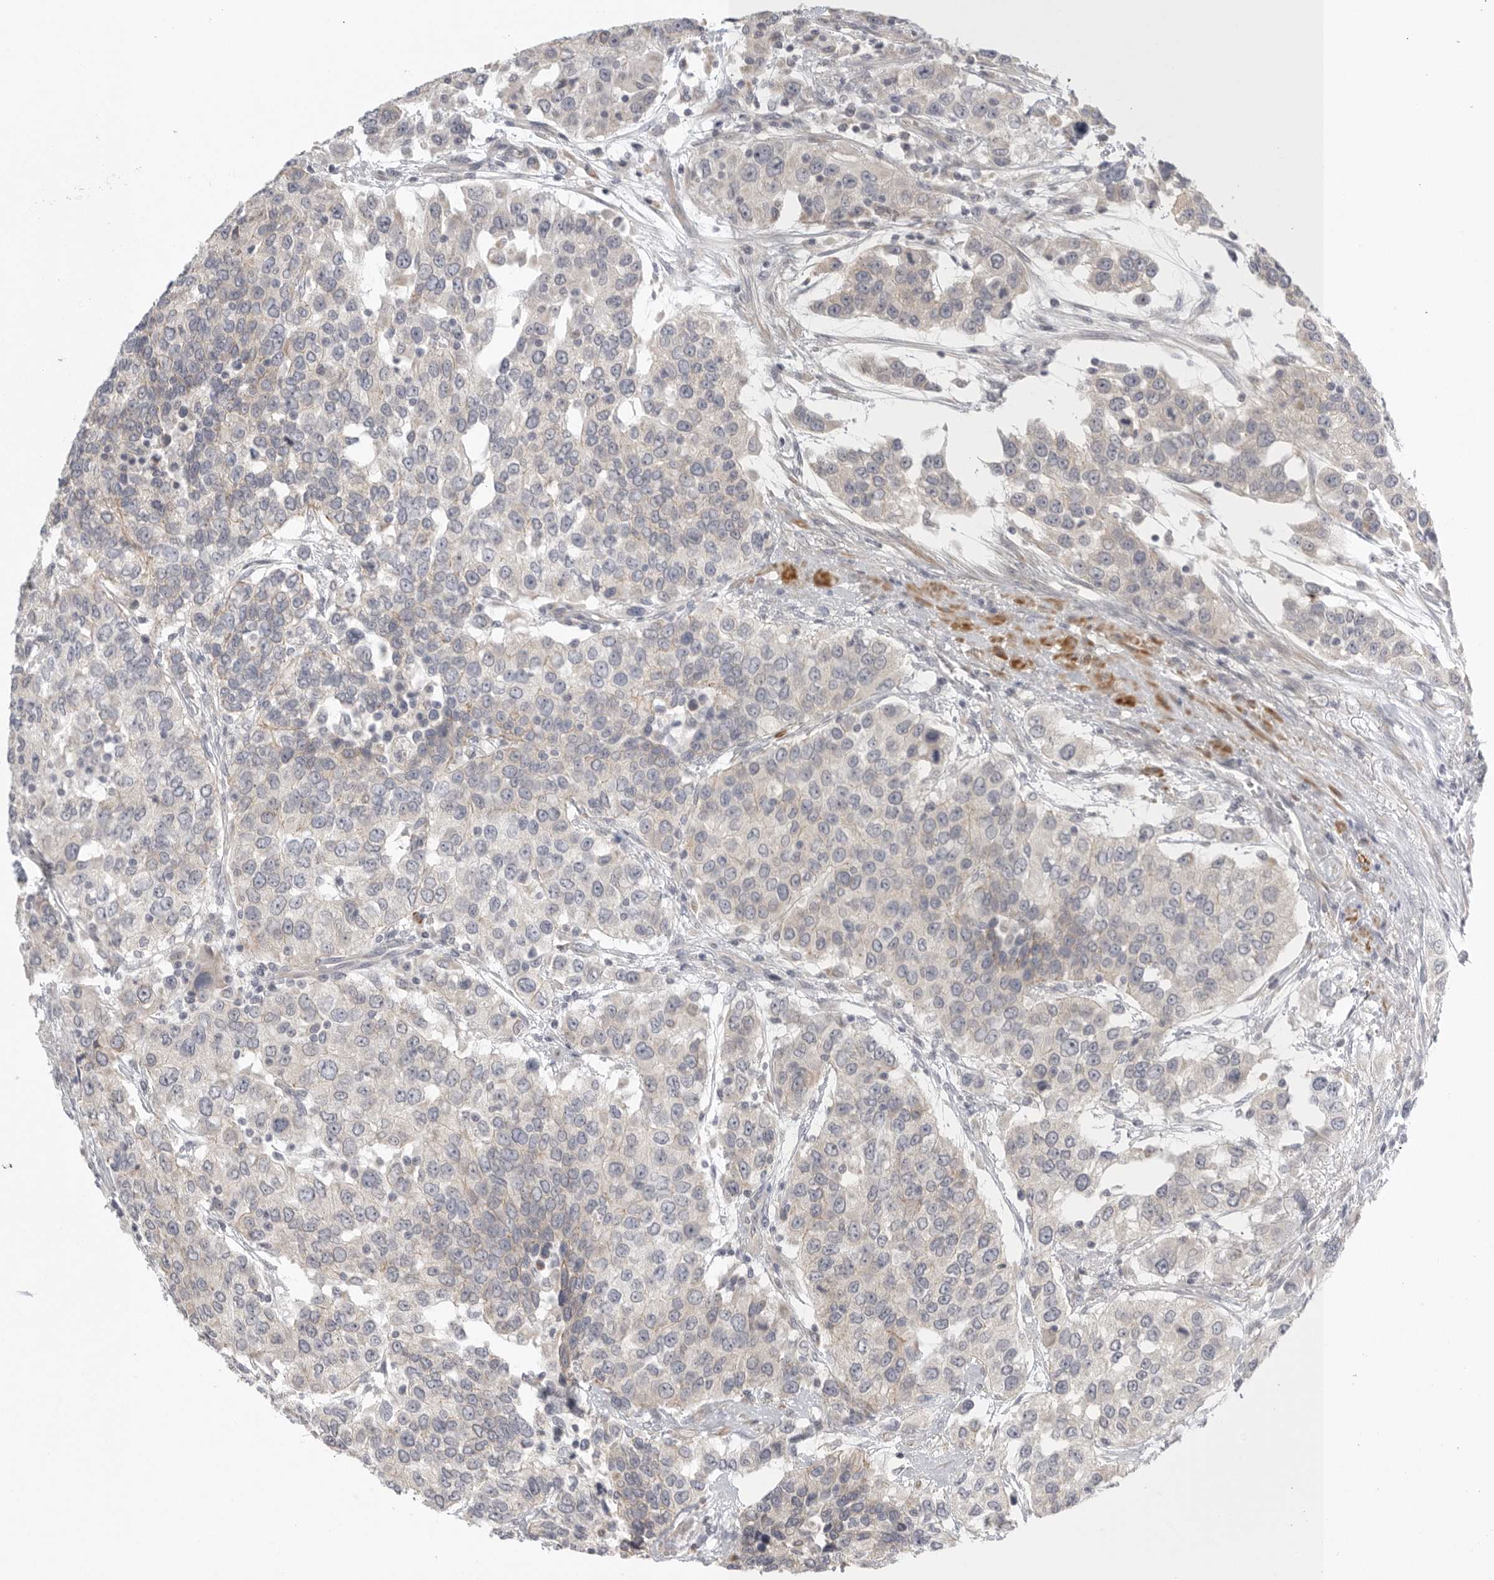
{"staining": {"intensity": "negative", "quantity": "none", "location": "none"}, "tissue": "urothelial cancer", "cell_type": "Tumor cells", "image_type": "cancer", "snomed": [{"axis": "morphology", "description": "Urothelial carcinoma, High grade"}, {"axis": "topography", "description": "Urinary bladder"}], "caption": "The micrograph shows no significant staining in tumor cells of urothelial cancer.", "gene": "STAB2", "patient": {"sex": "female", "age": 80}}